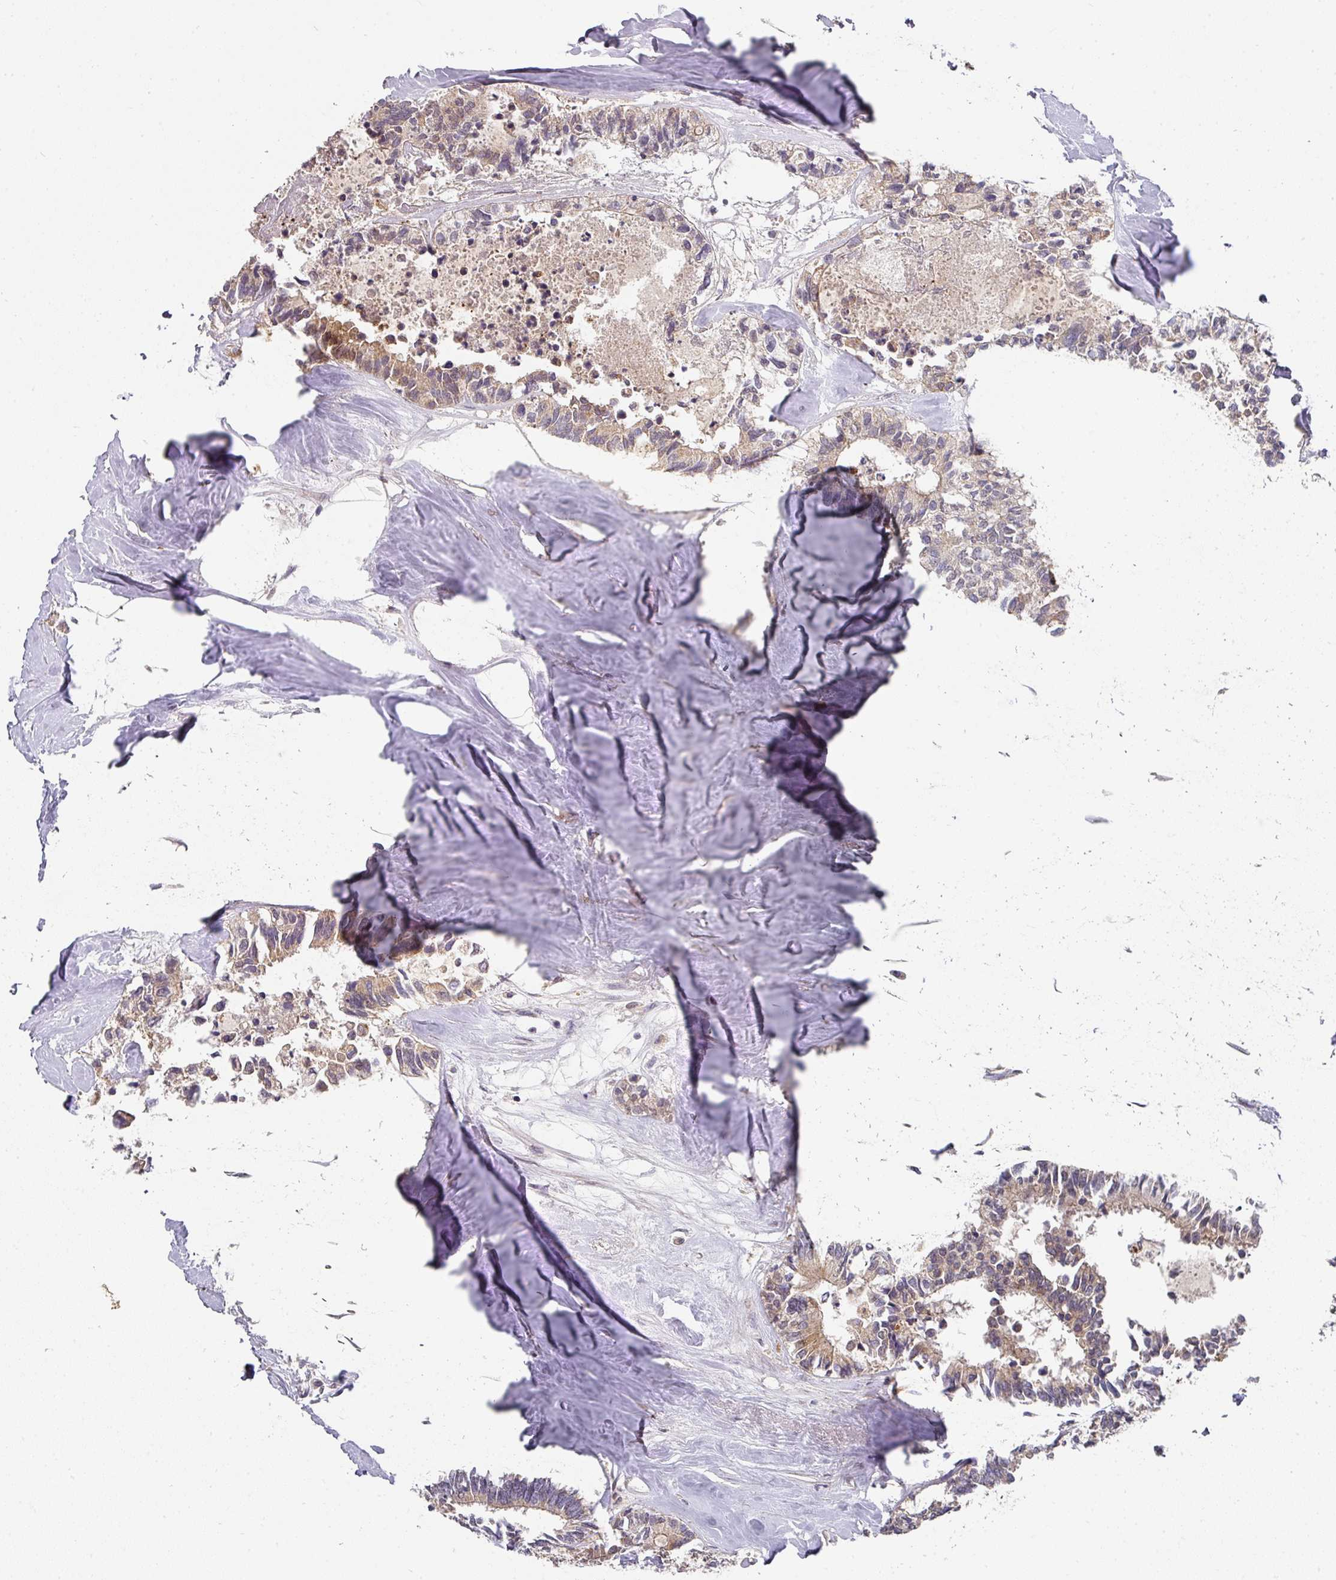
{"staining": {"intensity": "weak", "quantity": ">75%", "location": "cytoplasmic/membranous"}, "tissue": "colorectal cancer", "cell_type": "Tumor cells", "image_type": "cancer", "snomed": [{"axis": "morphology", "description": "Adenocarcinoma, NOS"}, {"axis": "topography", "description": "Colon"}, {"axis": "topography", "description": "Rectum"}], "caption": "Human colorectal cancer stained with a protein marker reveals weak staining in tumor cells.", "gene": "EXTL3", "patient": {"sex": "male", "age": 57}}